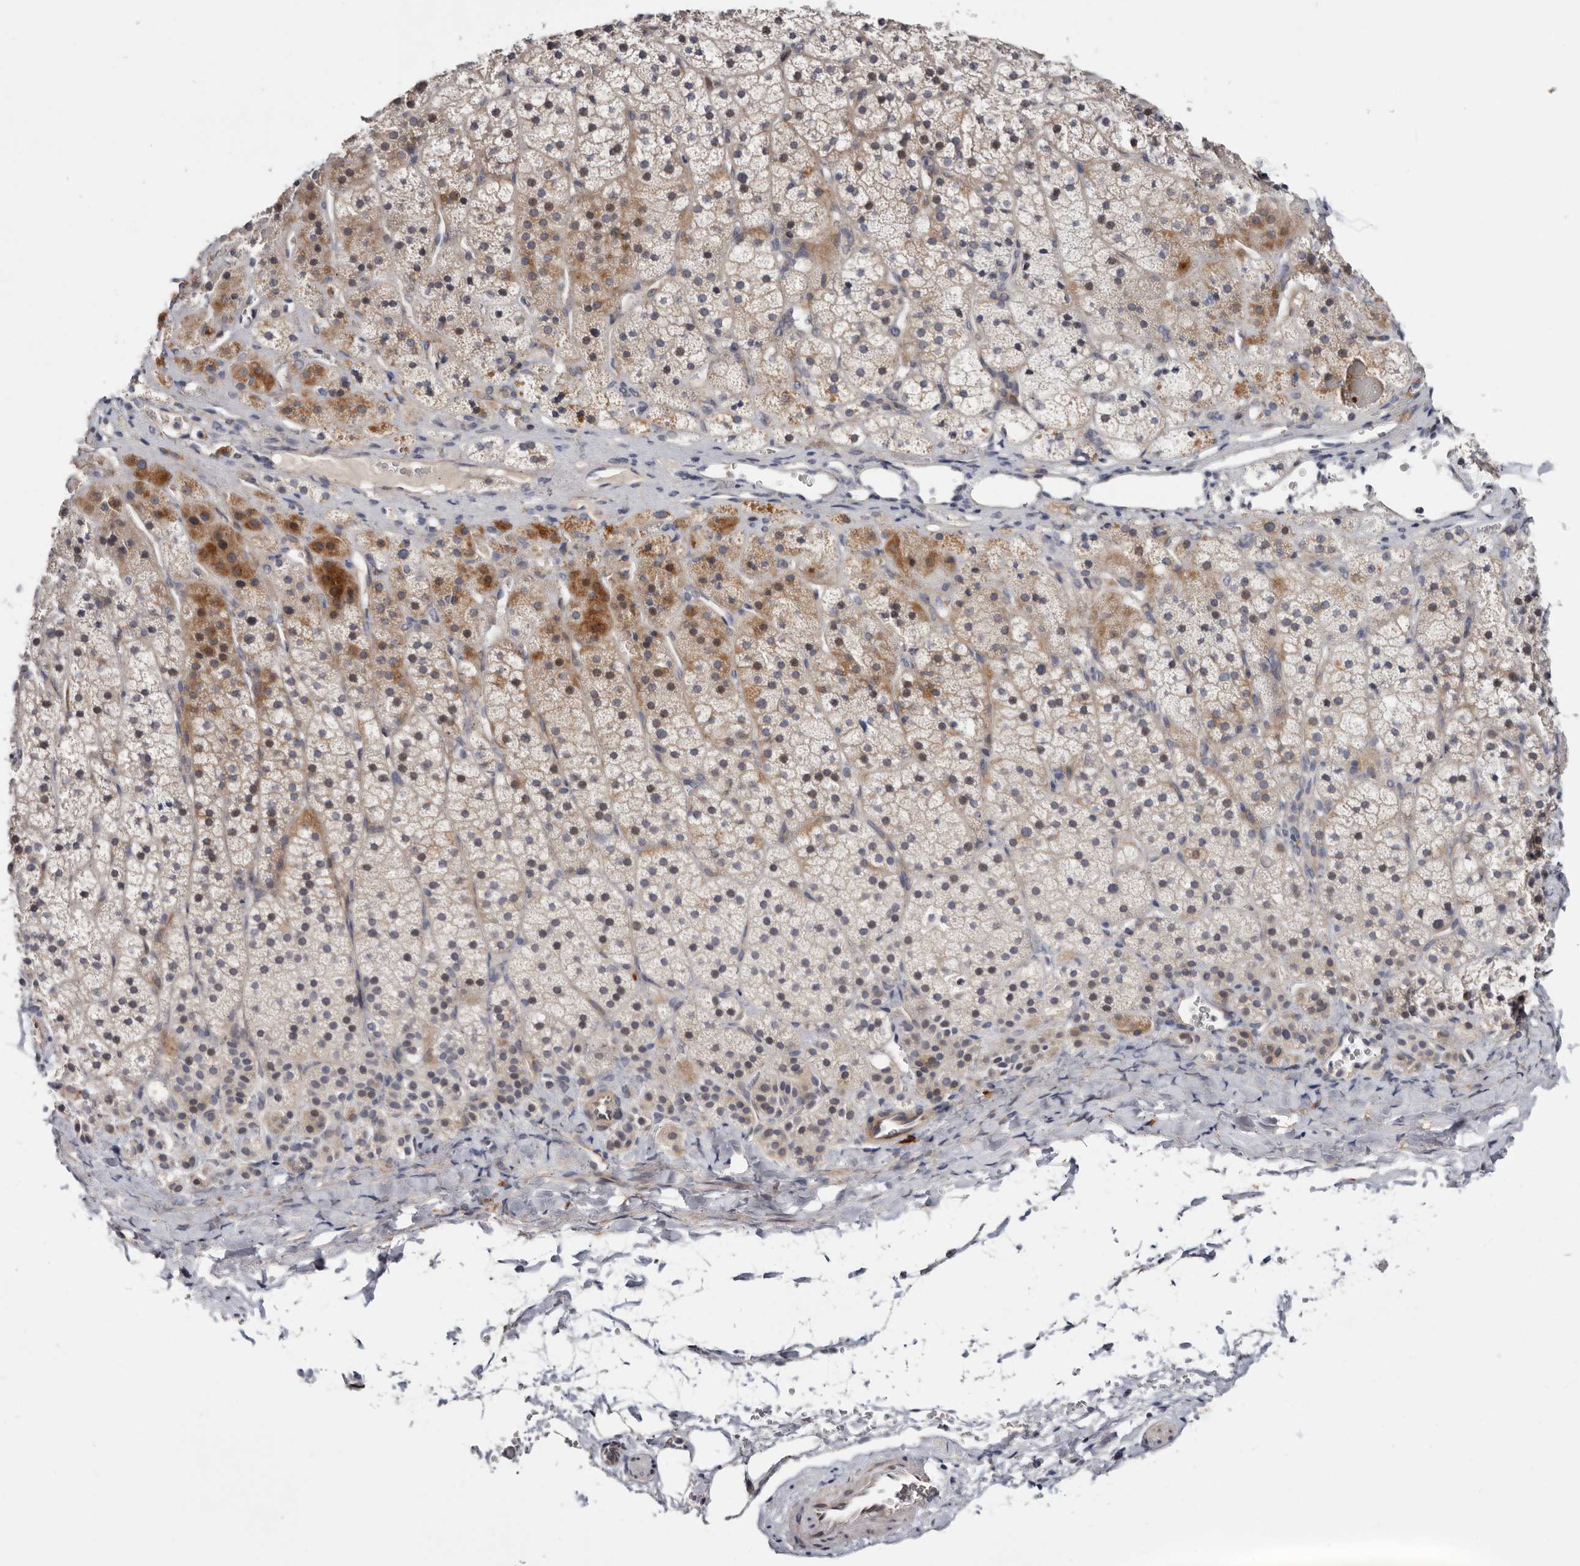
{"staining": {"intensity": "moderate", "quantity": "<25%", "location": "cytoplasmic/membranous"}, "tissue": "adrenal gland", "cell_type": "Glandular cells", "image_type": "normal", "snomed": [{"axis": "morphology", "description": "Normal tissue, NOS"}, {"axis": "topography", "description": "Adrenal gland"}], "caption": "This is a micrograph of immunohistochemistry staining of normal adrenal gland, which shows moderate positivity in the cytoplasmic/membranous of glandular cells.", "gene": "USH1C", "patient": {"sex": "female", "age": 44}}